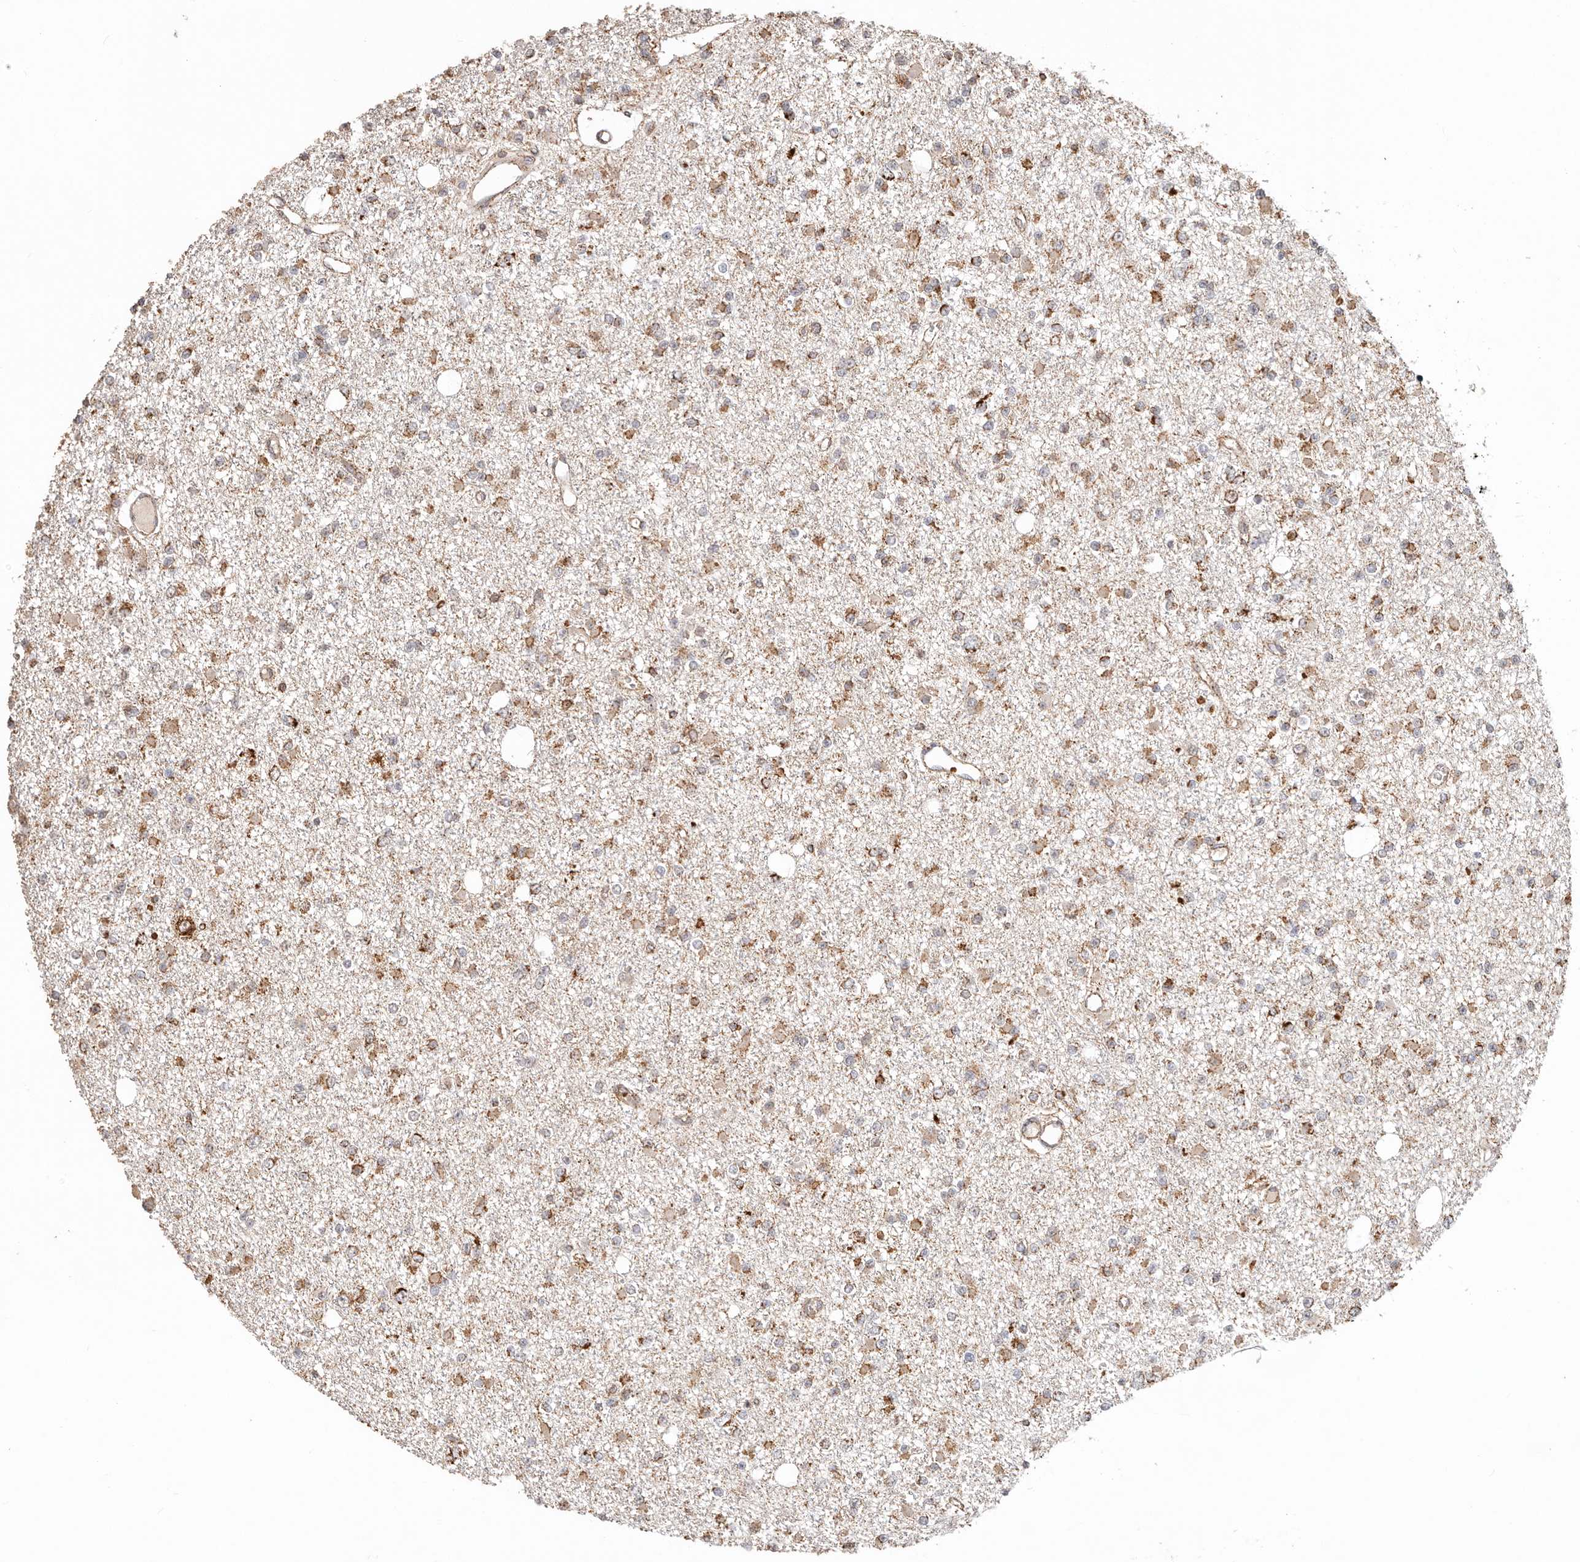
{"staining": {"intensity": "moderate", "quantity": ">75%", "location": "cytoplasmic/membranous"}, "tissue": "glioma", "cell_type": "Tumor cells", "image_type": "cancer", "snomed": [{"axis": "morphology", "description": "Glioma, malignant, Low grade"}, {"axis": "topography", "description": "Brain"}], "caption": "IHC (DAB (3,3'-diaminobenzidine)) staining of human malignant glioma (low-grade) shows moderate cytoplasmic/membranous protein staining in about >75% of tumor cells. (DAB = brown stain, brightfield microscopy at high magnification).", "gene": "NDUFB11", "patient": {"sex": "female", "age": 22}}